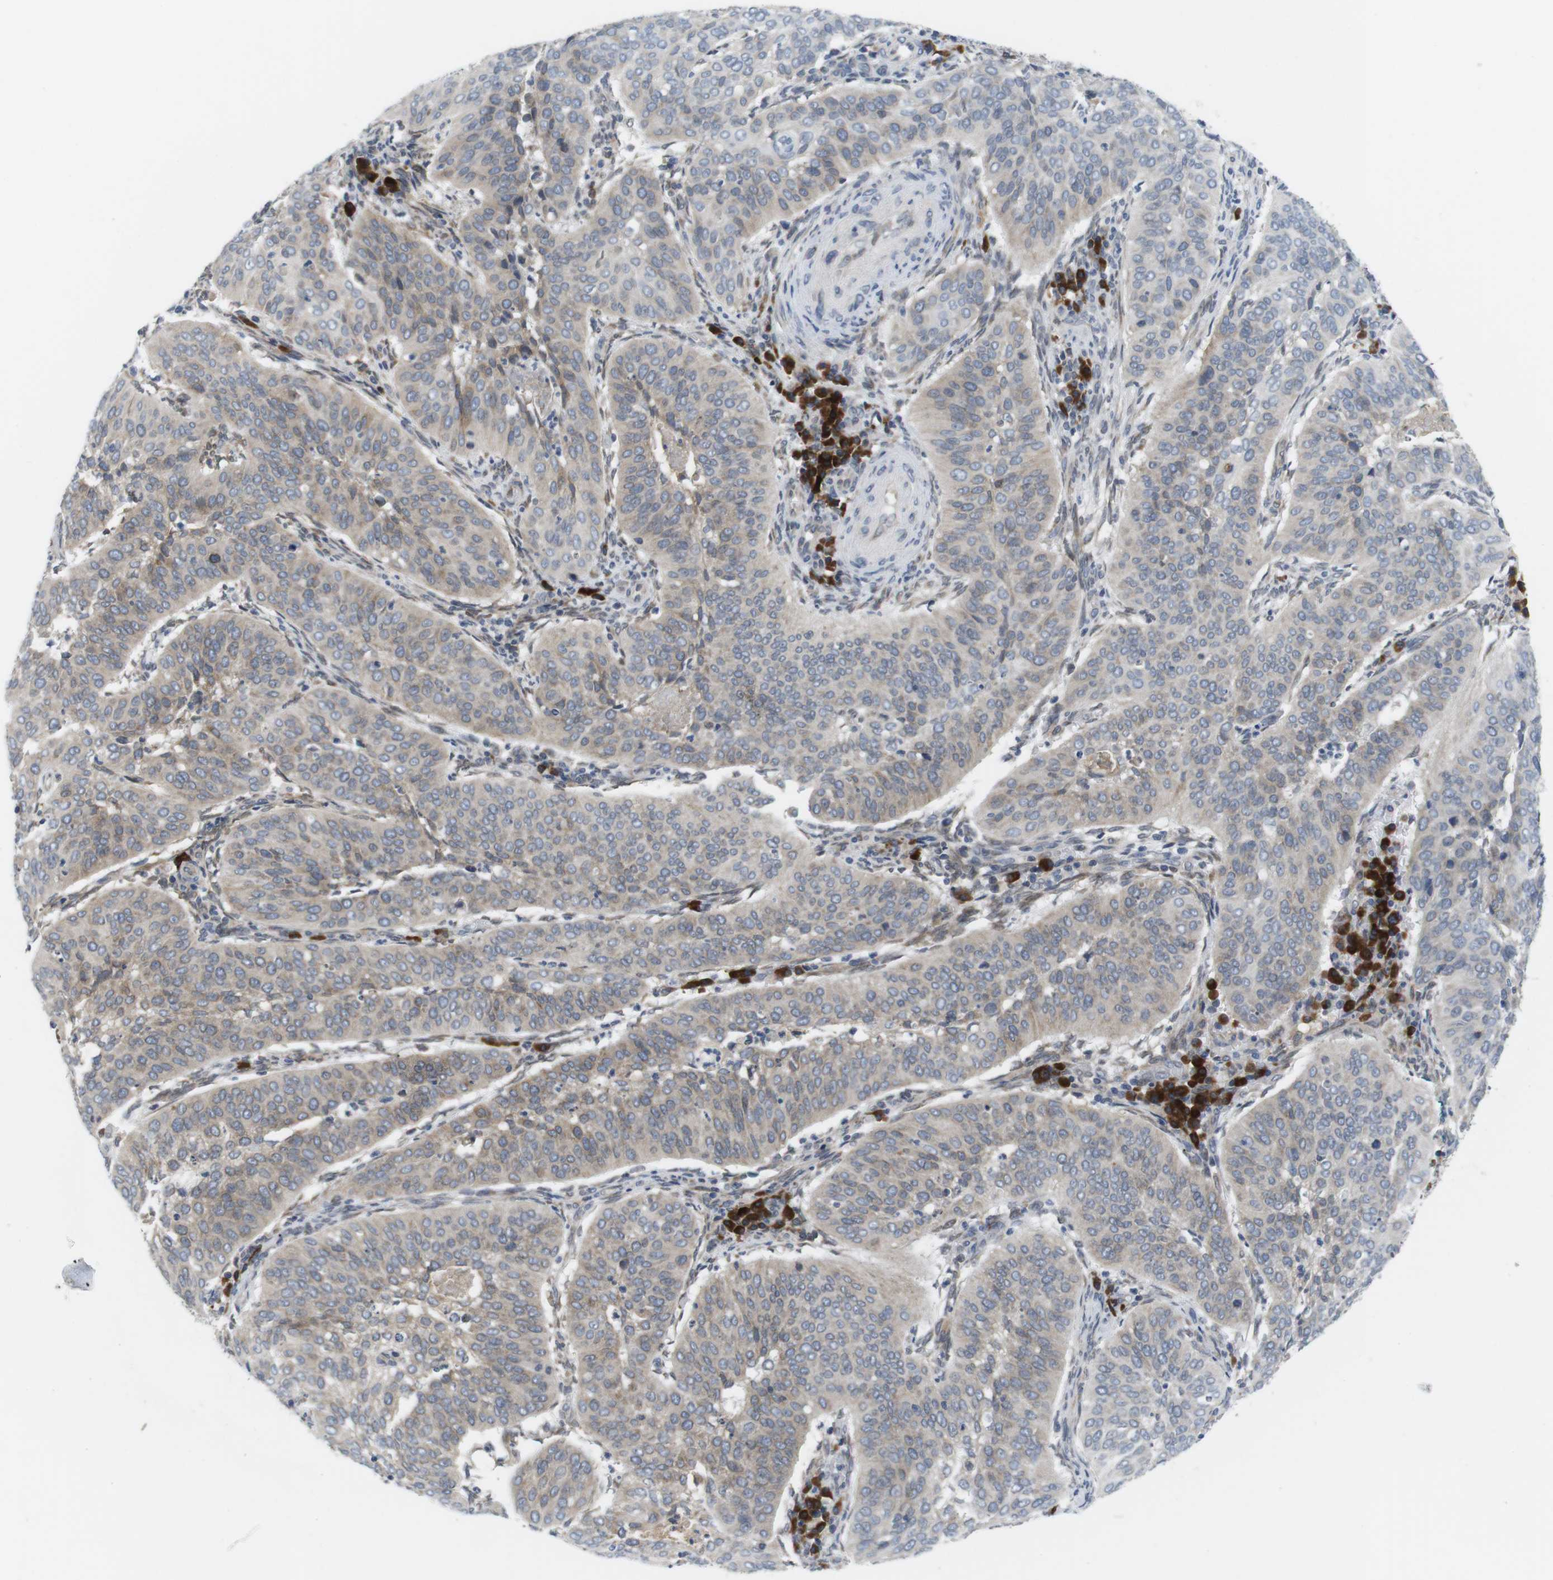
{"staining": {"intensity": "weak", "quantity": ">75%", "location": "cytoplasmic/membranous"}, "tissue": "cervical cancer", "cell_type": "Tumor cells", "image_type": "cancer", "snomed": [{"axis": "morphology", "description": "Normal tissue, NOS"}, {"axis": "morphology", "description": "Squamous cell carcinoma, NOS"}, {"axis": "topography", "description": "Cervix"}], "caption": "Immunohistochemistry (IHC) photomicrograph of neoplastic tissue: human cervical cancer (squamous cell carcinoma) stained using immunohistochemistry exhibits low levels of weak protein expression localized specifically in the cytoplasmic/membranous of tumor cells, appearing as a cytoplasmic/membranous brown color.", "gene": "ERGIC3", "patient": {"sex": "female", "age": 39}}